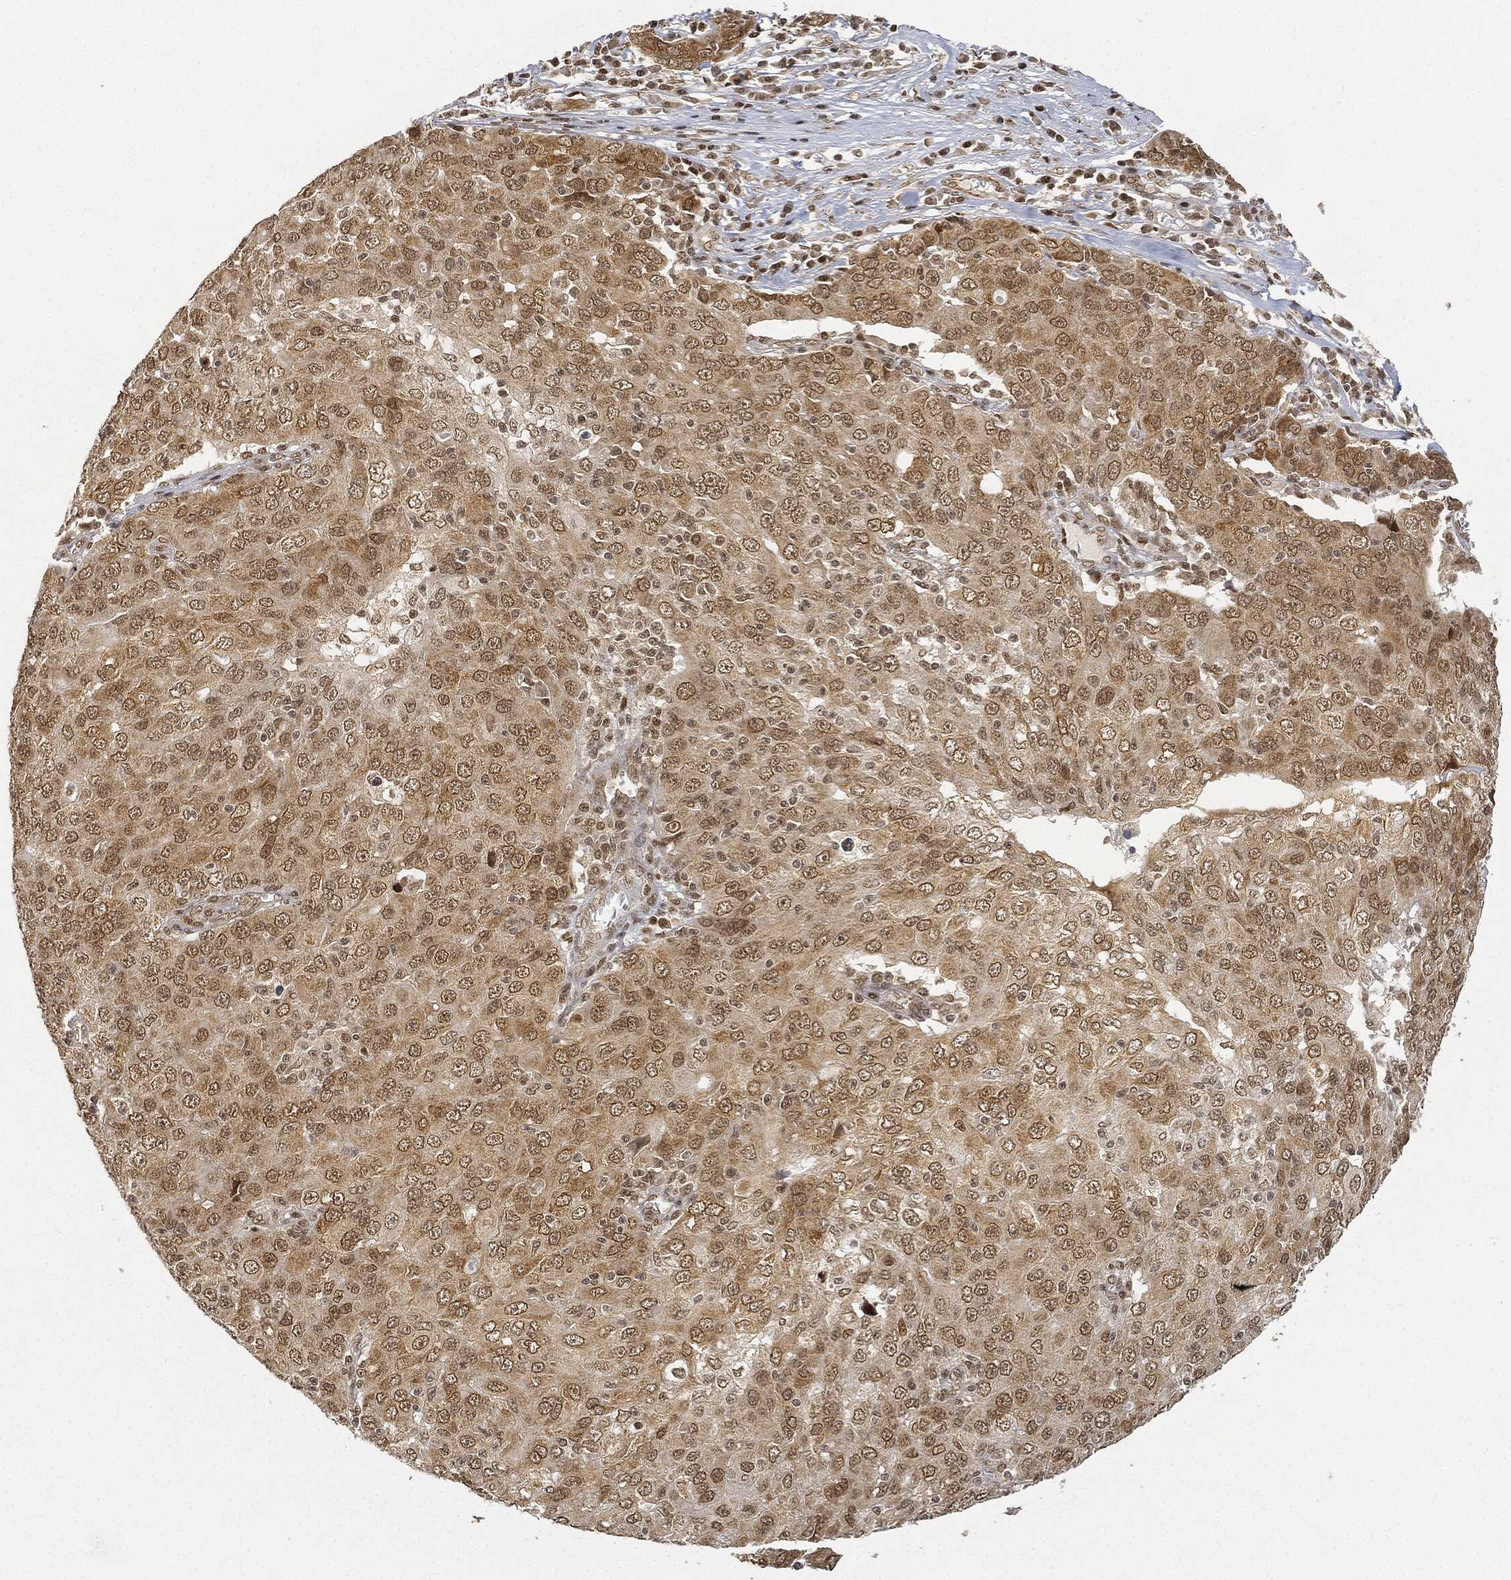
{"staining": {"intensity": "moderate", "quantity": "25%-75%", "location": "cytoplasmic/membranous,nuclear"}, "tissue": "ovarian cancer", "cell_type": "Tumor cells", "image_type": "cancer", "snomed": [{"axis": "morphology", "description": "Carcinoma, endometroid"}, {"axis": "topography", "description": "Ovary"}], "caption": "Immunohistochemistry (IHC) (DAB (3,3'-diaminobenzidine)) staining of endometroid carcinoma (ovarian) shows moderate cytoplasmic/membranous and nuclear protein staining in about 25%-75% of tumor cells.", "gene": "CIB1", "patient": {"sex": "female", "age": 50}}